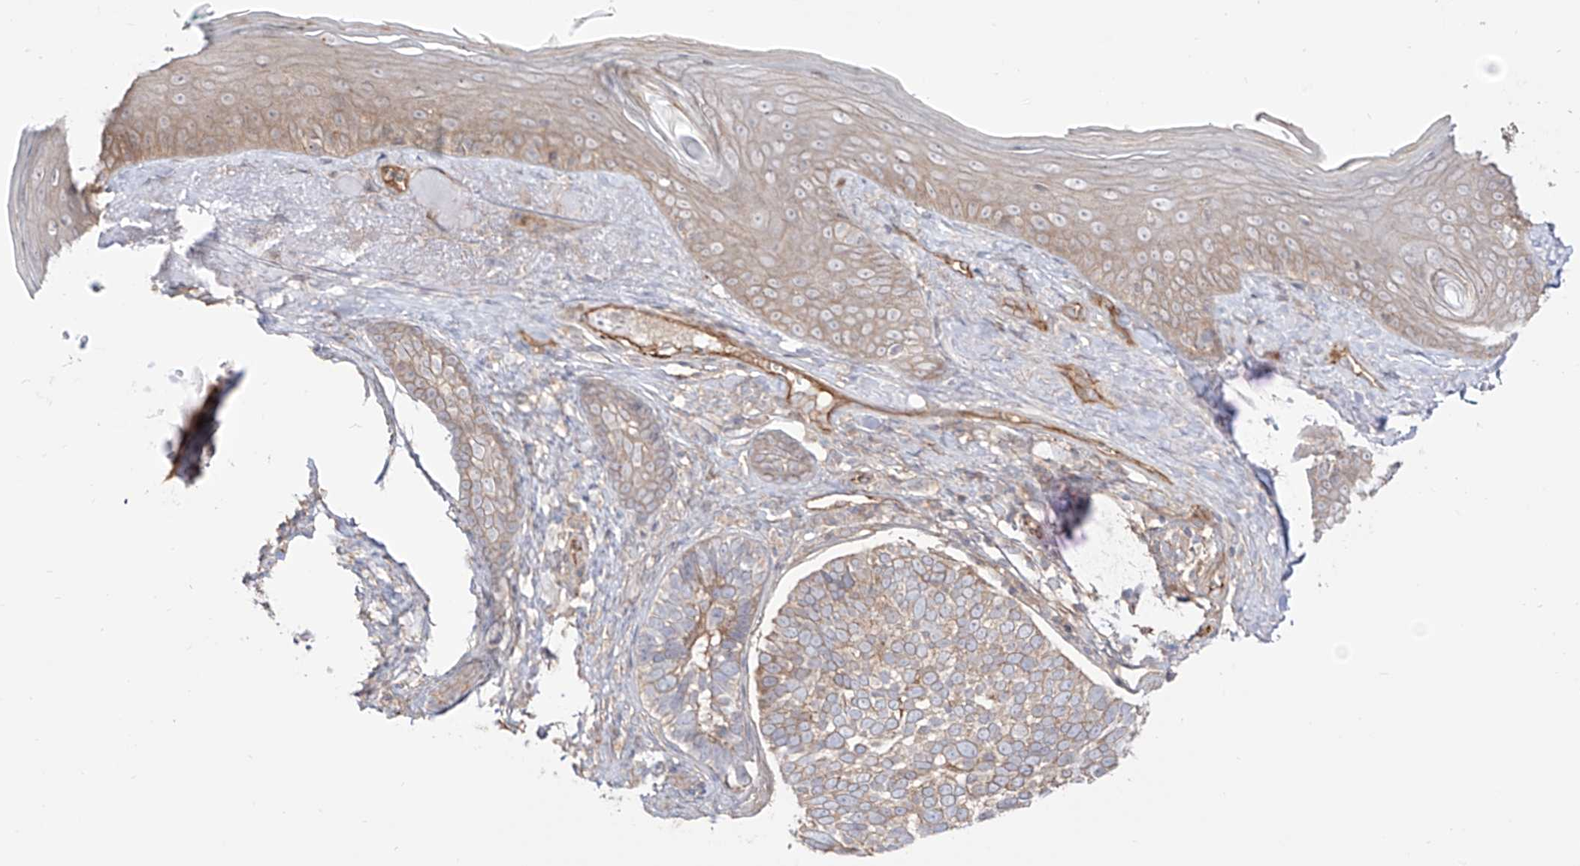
{"staining": {"intensity": "weak", "quantity": "25%-75%", "location": "cytoplasmic/membranous"}, "tissue": "skin cancer", "cell_type": "Tumor cells", "image_type": "cancer", "snomed": [{"axis": "morphology", "description": "Basal cell carcinoma"}, {"axis": "topography", "description": "Skin"}], "caption": "High-power microscopy captured an immunohistochemistry histopathology image of skin cancer, revealing weak cytoplasmic/membranous expression in approximately 25%-75% of tumor cells.", "gene": "ZNF180", "patient": {"sex": "male", "age": 62}}